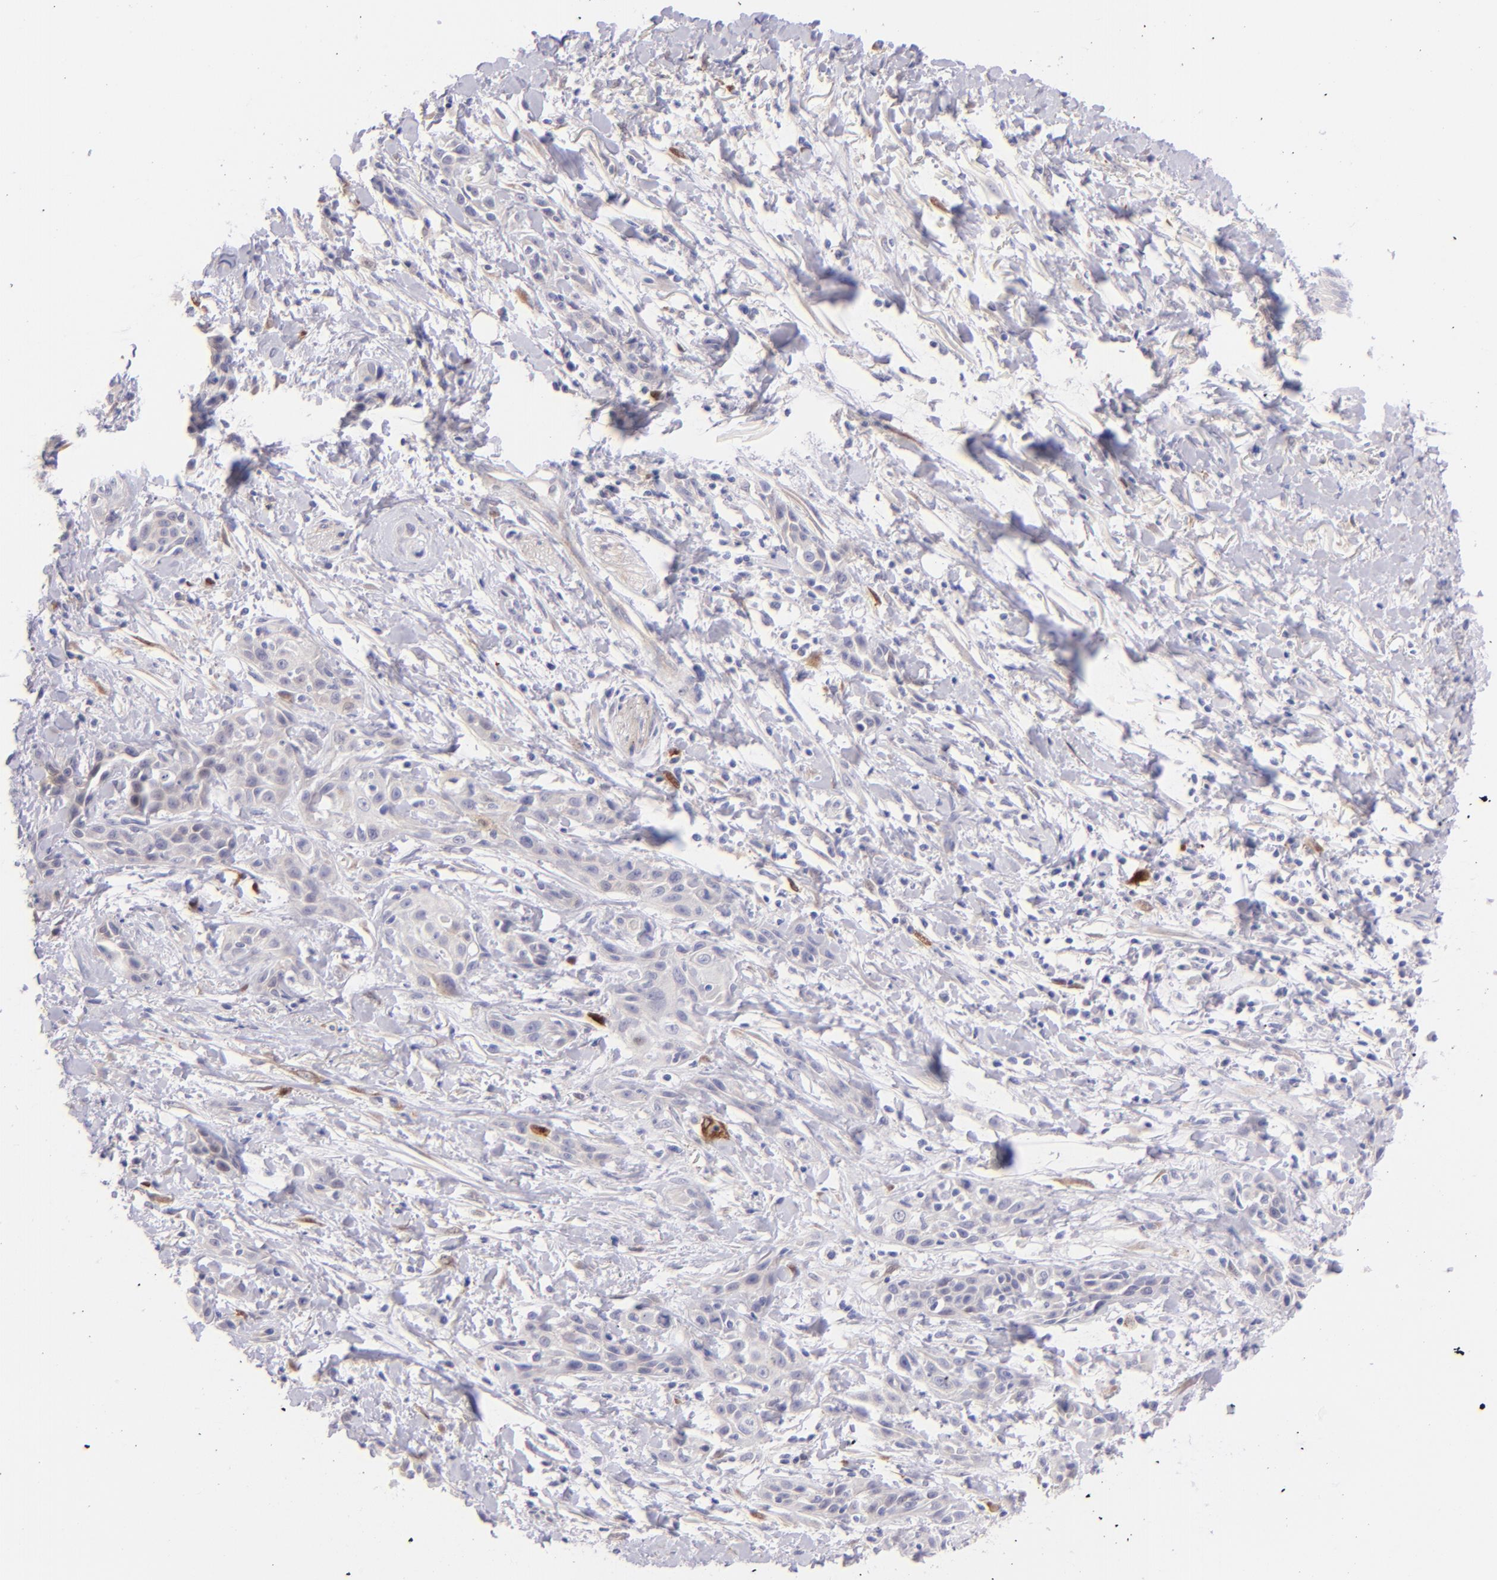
{"staining": {"intensity": "weak", "quantity": ">75%", "location": "cytoplasmic/membranous"}, "tissue": "skin cancer", "cell_type": "Tumor cells", "image_type": "cancer", "snomed": [{"axis": "morphology", "description": "Squamous cell carcinoma, NOS"}, {"axis": "topography", "description": "Skin"}, {"axis": "topography", "description": "Anal"}], "caption": "DAB immunohistochemical staining of human skin squamous cell carcinoma demonstrates weak cytoplasmic/membranous protein positivity in about >75% of tumor cells.", "gene": "SH2D4A", "patient": {"sex": "male", "age": 64}}